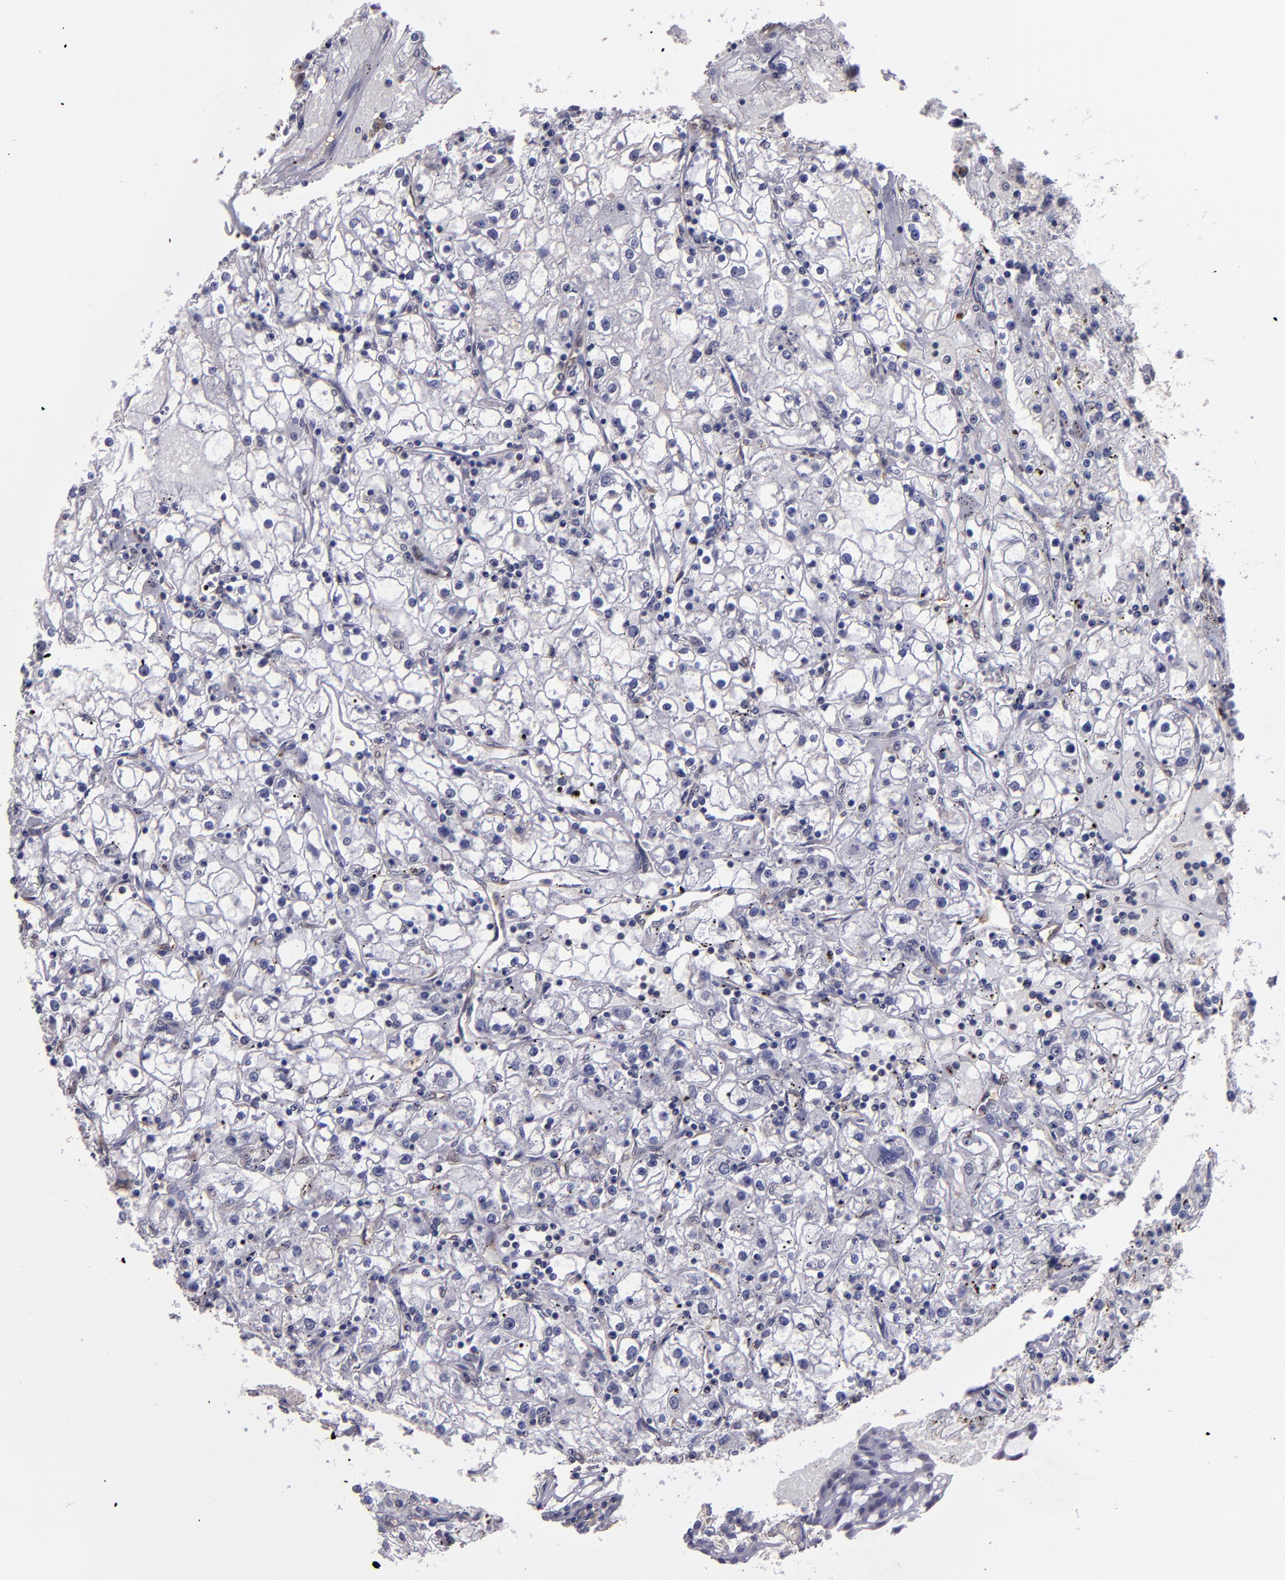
{"staining": {"intensity": "negative", "quantity": "none", "location": "none"}, "tissue": "renal cancer", "cell_type": "Tumor cells", "image_type": "cancer", "snomed": [{"axis": "morphology", "description": "Adenocarcinoma, NOS"}, {"axis": "topography", "description": "Kidney"}], "caption": "Tumor cells are negative for brown protein staining in adenocarcinoma (renal). (DAB immunohistochemistry (IHC), high magnification).", "gene": "CEBPE", "patient": {"sex": "male", "age": 56}}